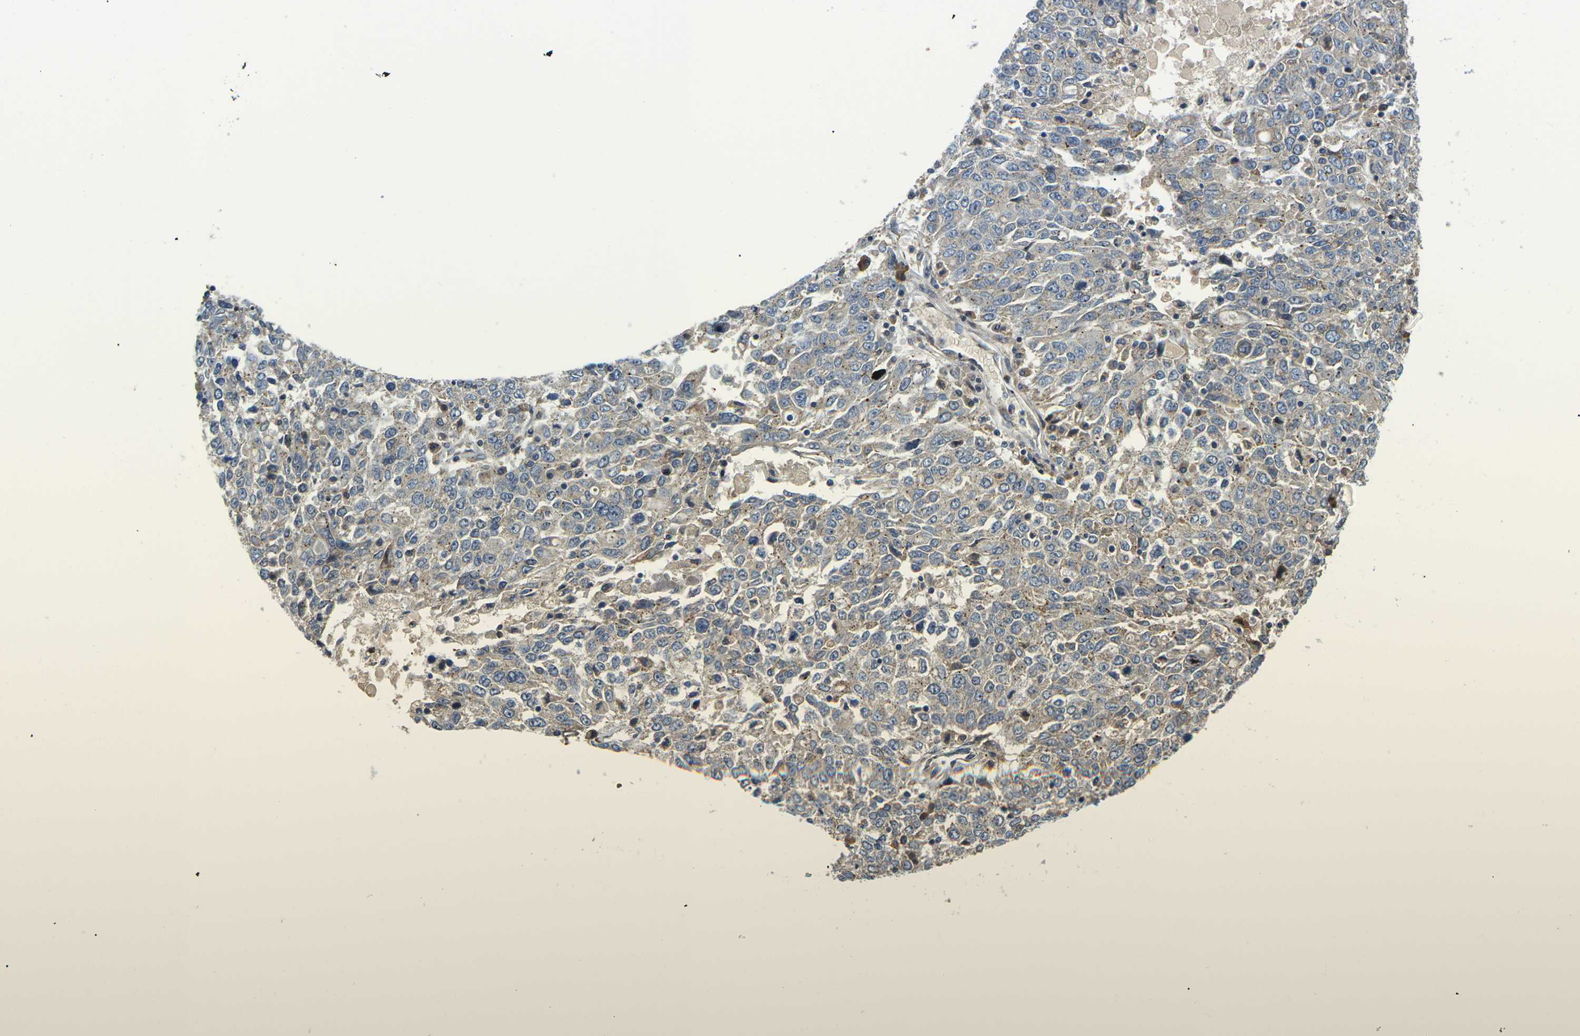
{"staining": {"intensity": "weak", "quantity": "<25%", "location": "cytoplasmic/membranous"}, "tissue": "ovarian cancer", "cell_type": "Tumor cells", "image_type": "cancer", "snomed": [{"axis": "morphology", "description": "Carcinoma, endometroid"}, {"axis": "topography", "description": "Ovary"}], "caption": "Tumor cells show no significant protein expression in ovarian cancer (endometroid carcinoma). (DAB immunohistochemistry (IHC) with hematoxylin counter stain).", "gene": "ERBB4", "patient": {"sex": "female", "age": 62}}